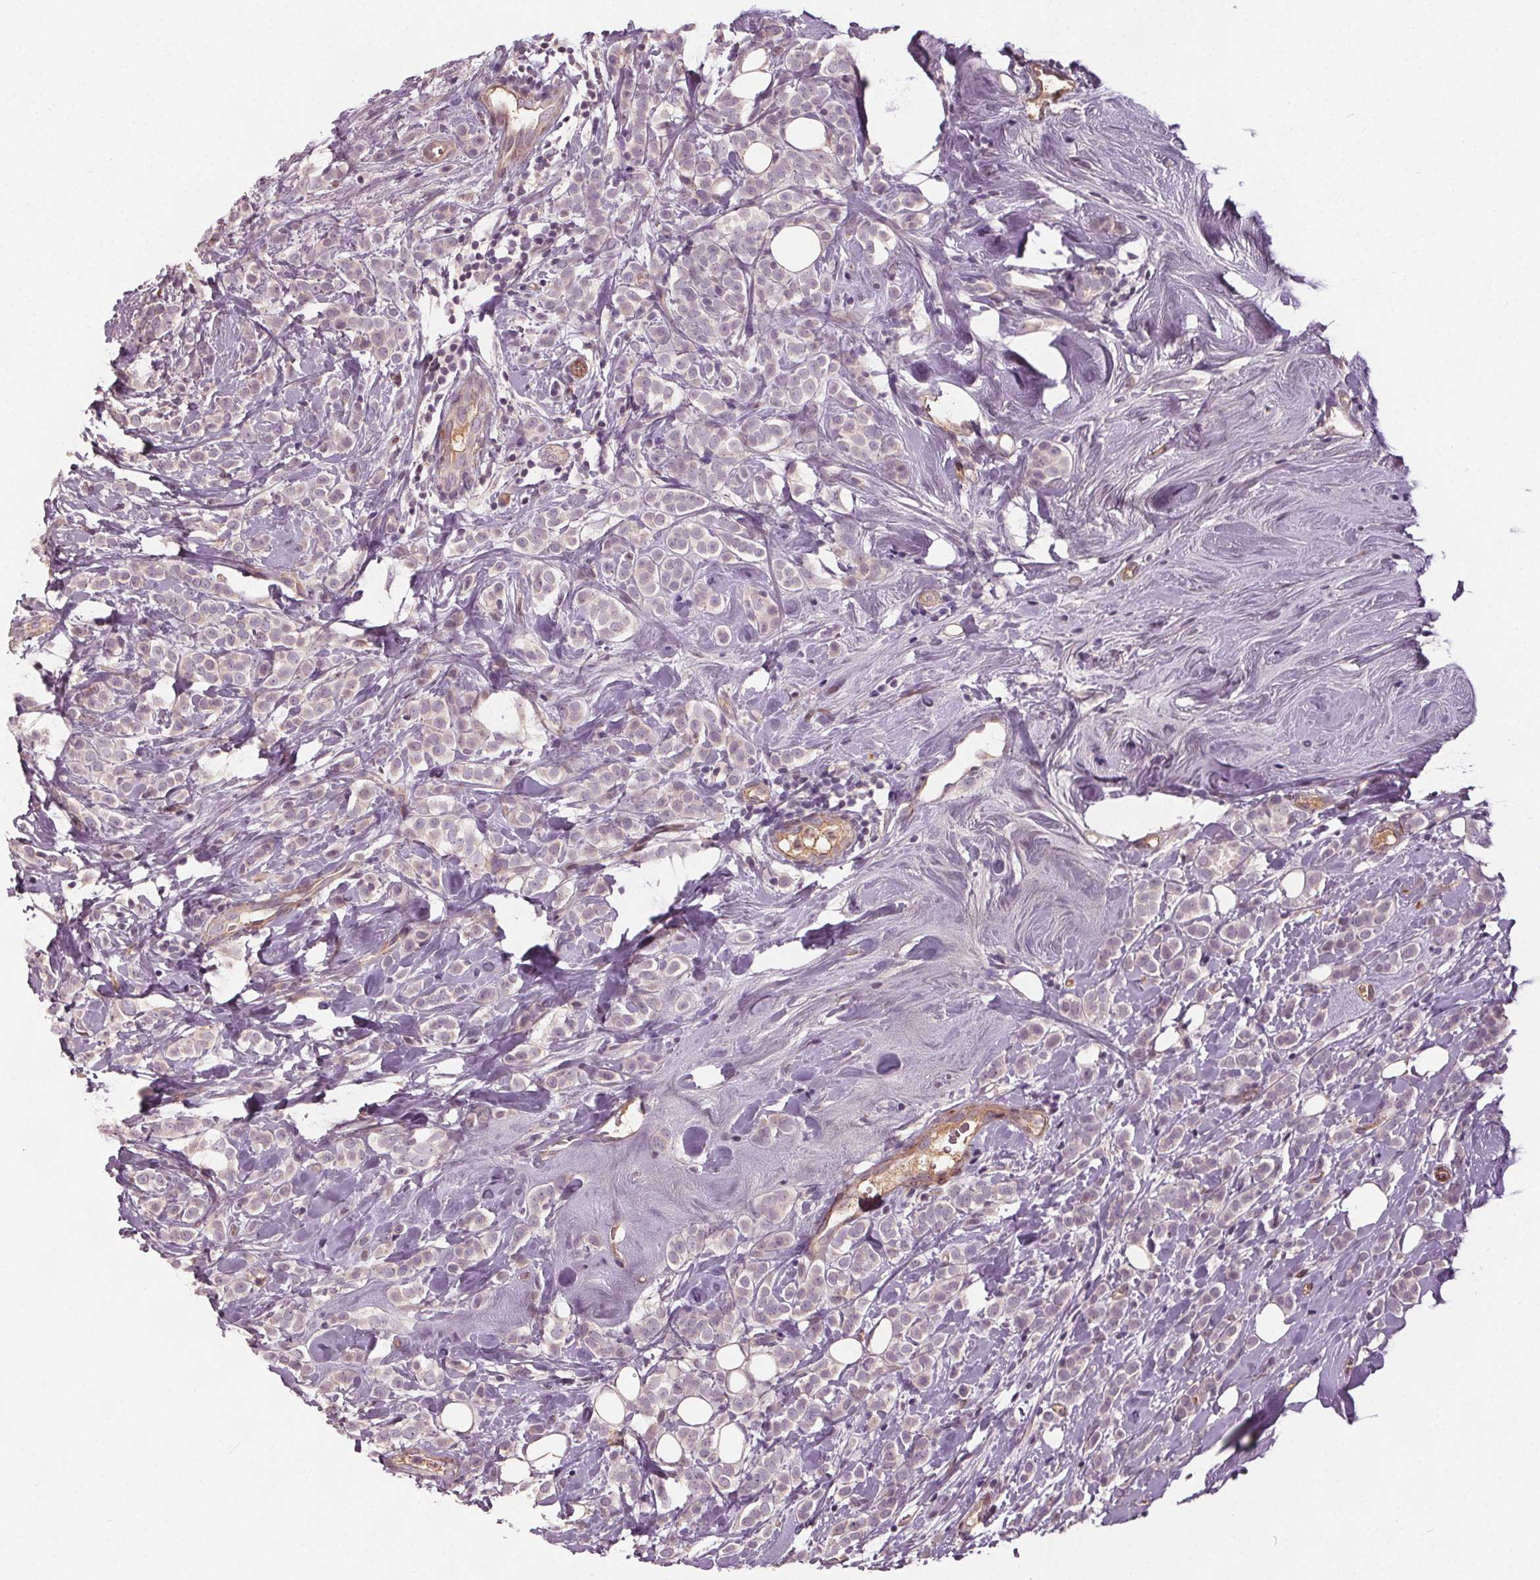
{"staining": {"intensity": "negative", "quantity": "none", "location": "none"}, "tissue": "breast cancer", "cell_type": "Tumor cells", "image_type": "cancer", "snomed": [{"axis": "morphology", "description": "Lobular carcinoma"}, {"axis": "topography", "description": "Breast"}], "caption": "A high-resolution image shows IHC staining of breast cancer (lobular carcinoma), which displays no significant staining in tumor cells.", "gene": "PDGFD", "patient": {"sex": "female", "age": 49}}